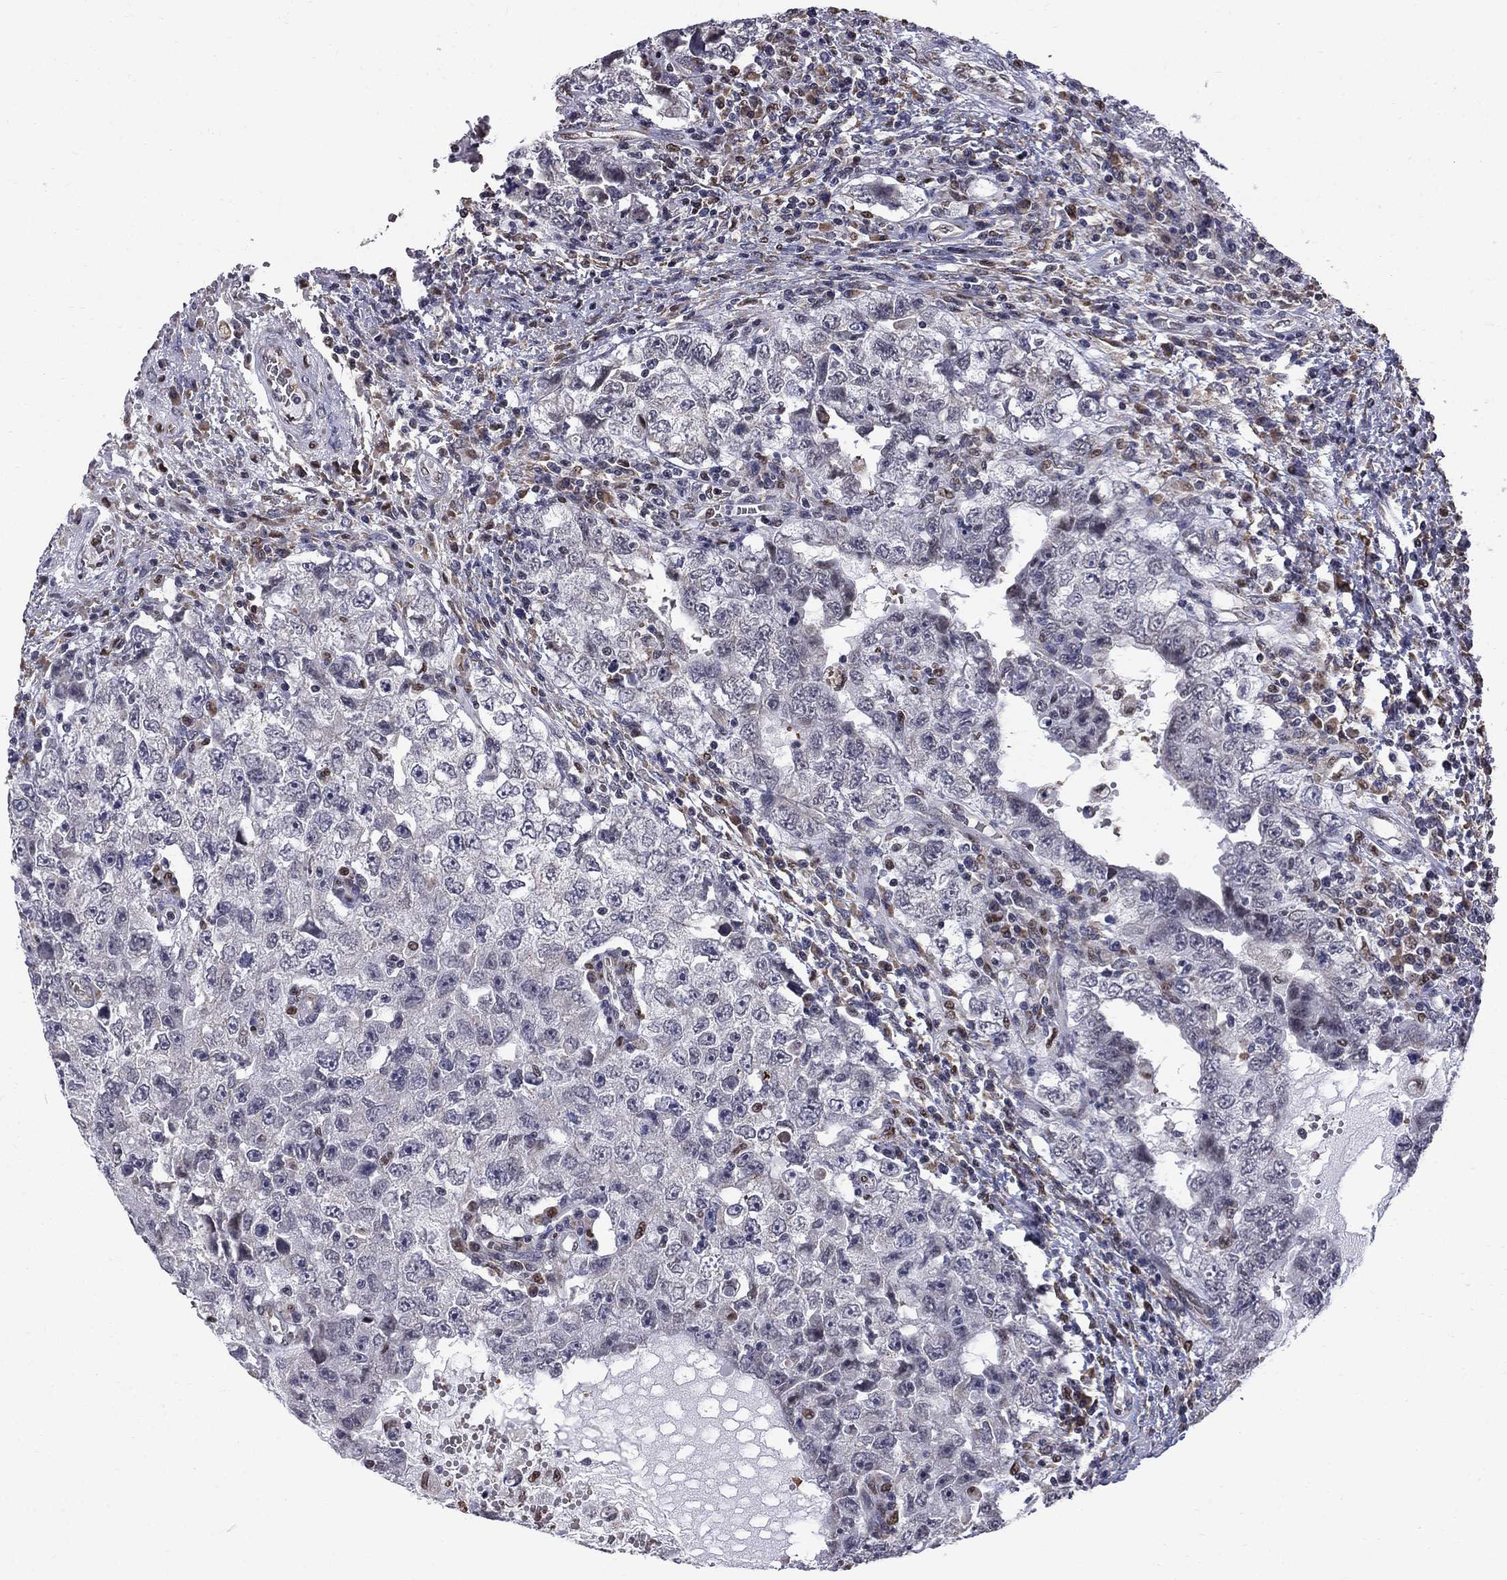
{"staining": {"intensity": "negative", "quantity": "none", "location": "none"}, "tissue": "testis cancer", "cell_type": "Tumor cells", "image_type": "cancer", "snomed": [{"axis": "morphology", "description": "Carcinoma, Embryonal, NOS"}, {"axis": "topography", "description": "Testis"}], "caption": "The image exhibits no staining of tumor cells in testis cancer (embryonal carcinoma).", "gene": "HSPB2", "patient": {"sex": "male", "age": 26}}